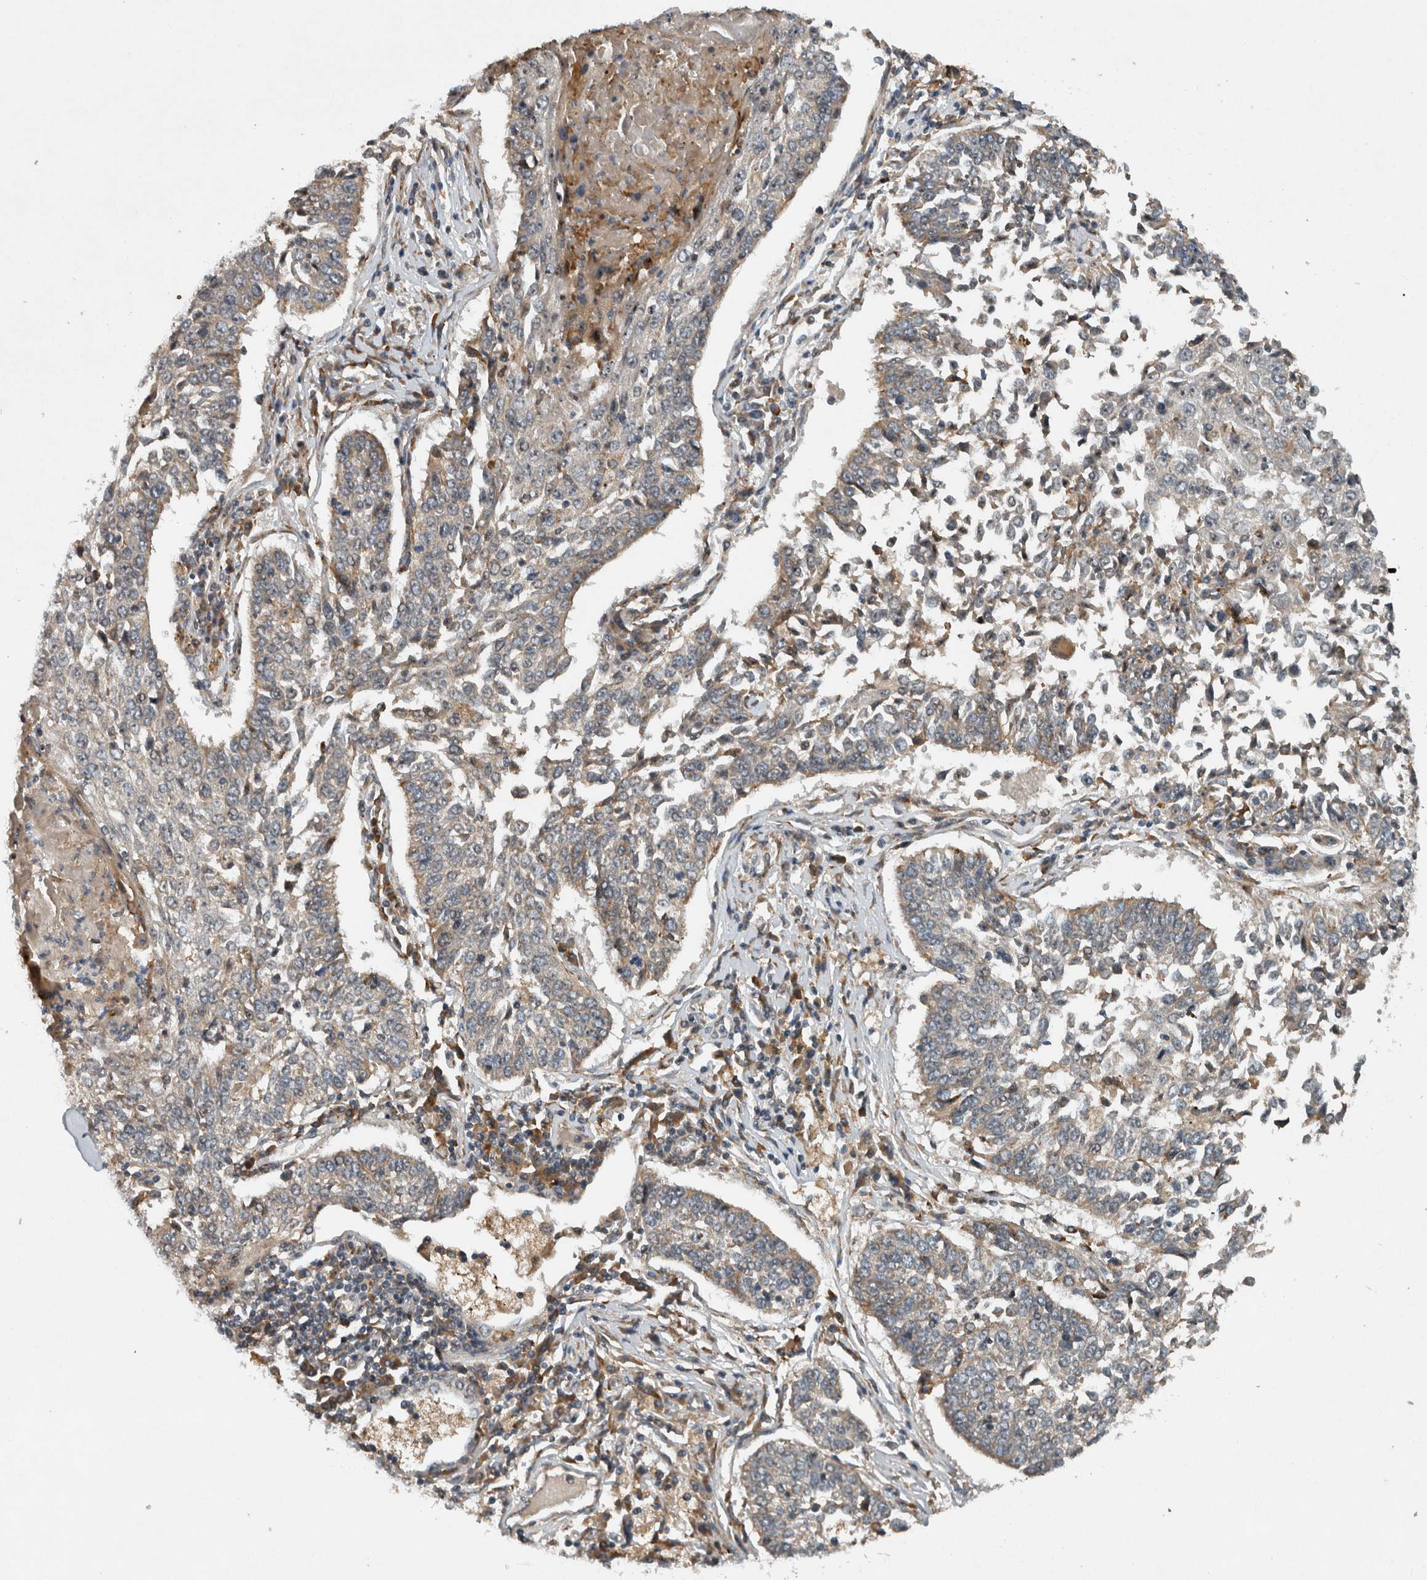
{"staining": {"intensity": "weak", "quantity": "25%-75%", "location": "cytoplasmic/membranous,nuclear"}, "tissue": "lung cancer", "cell_type": "Tumor cells", "image_type": "cancer", "snomed": [{"axis": "morphology", "description": "Normal tissue, NOS"}, {"axis": "morphology", "description": "Squamous cell carcinoma, NOS"}, {"axis": "topography", "description": "Cartilage tissue"}, {"axis": "topography", "description": "Lung"}, {"axis": "topography", "description": "Peripheral nerve tissue"}], "caption": "IHC of lung cancer (squamous cell carcinoma) shows low levels of weak cytoplasmic/membranous and nuclear staining in about 25%-75% of tumor cells.", "gene": "GPR137B", "patient": {"sex": "female", "age": 49}}